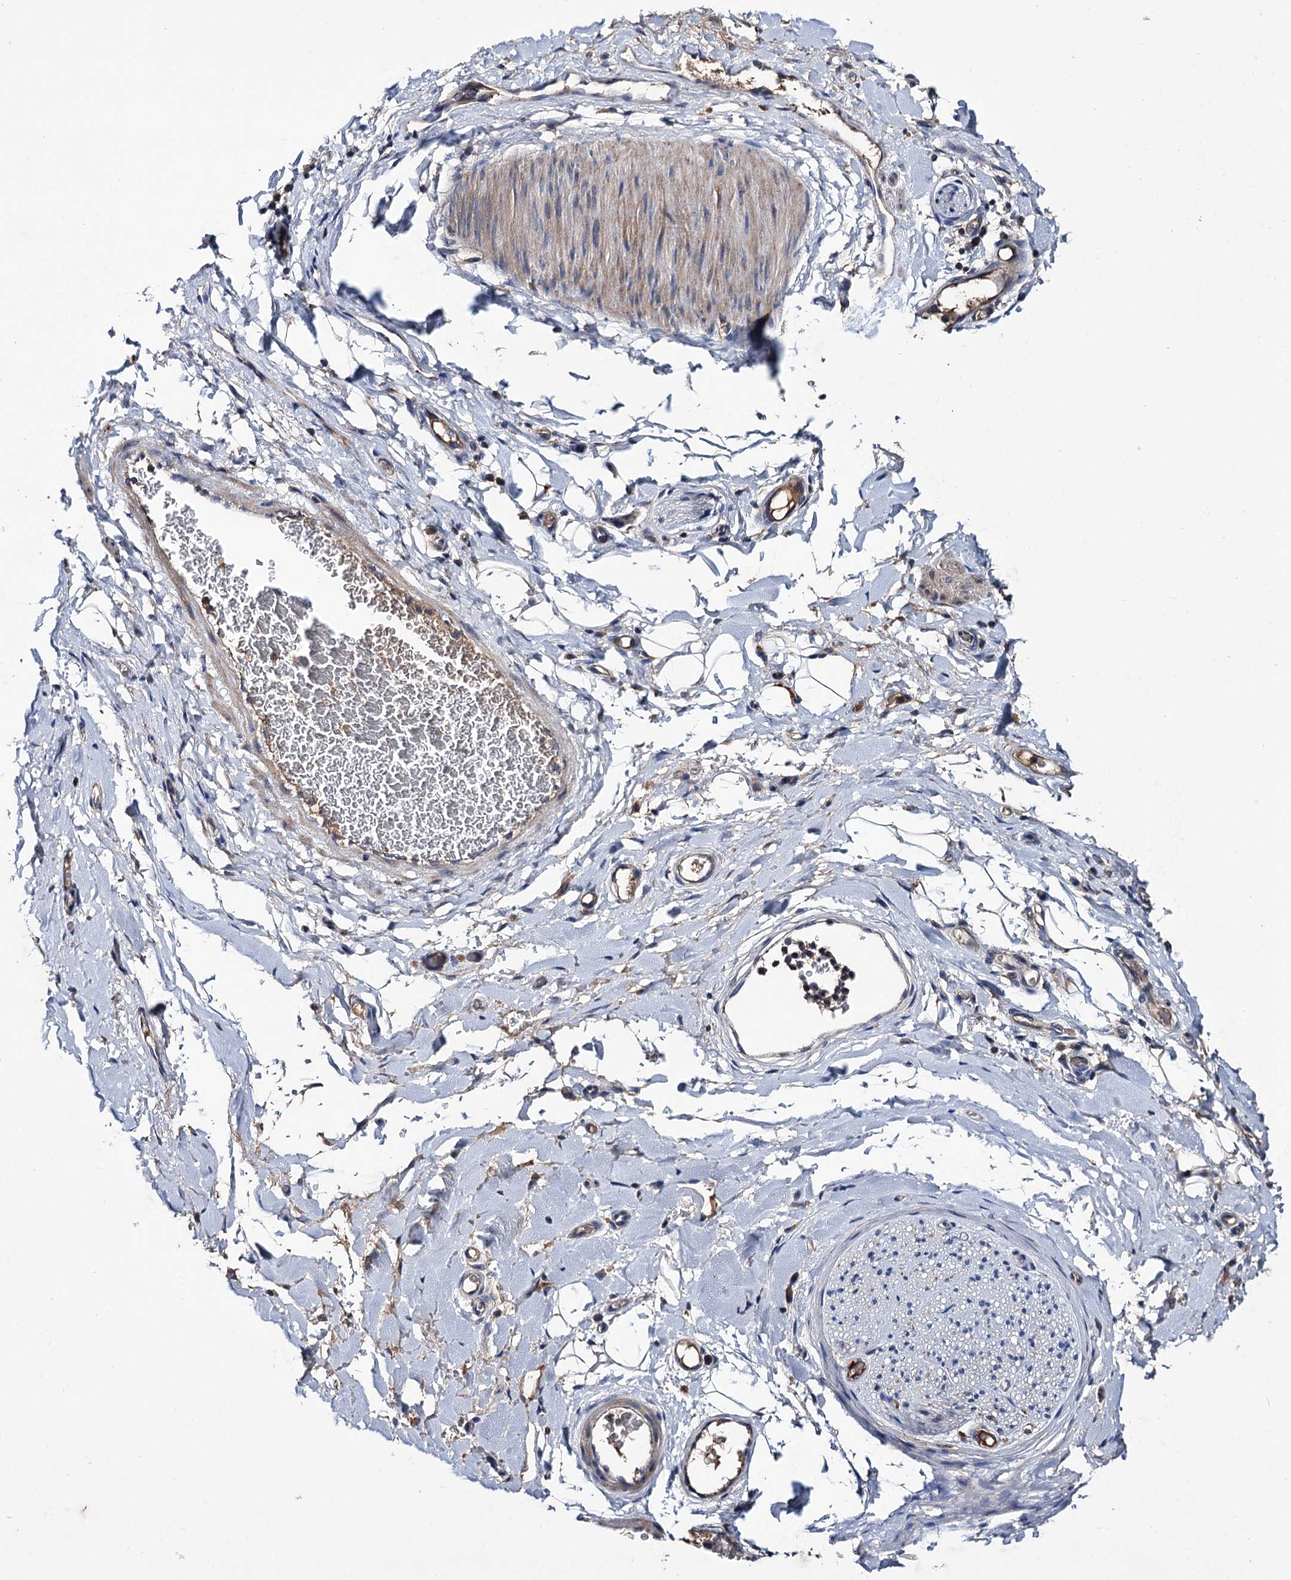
{"staining": {"intensity": "moderate", "quantity": "25%-75%", "location": "nuclear"}, "tissue": "adipose tissue", "cell_type": "Adipocytes", "image_type": "normal", "snomed": [{"axis": "morphology", "description": "Normal tissue, NOS"}, {"axis": "morphology", "description": "Adenocarcinoma, NOS"}, {"axis": "topography", "description": "Stomach, upper"}, {"axis": "topography", "description": "Peripheral nerve tissue"}], "caption": "The immunohistochemical stain shows moderate nuclear staining in adipocytes of benign adipose tissue.", "gene": "CLPB", "patient": {"sex": "male", "age": 62}}